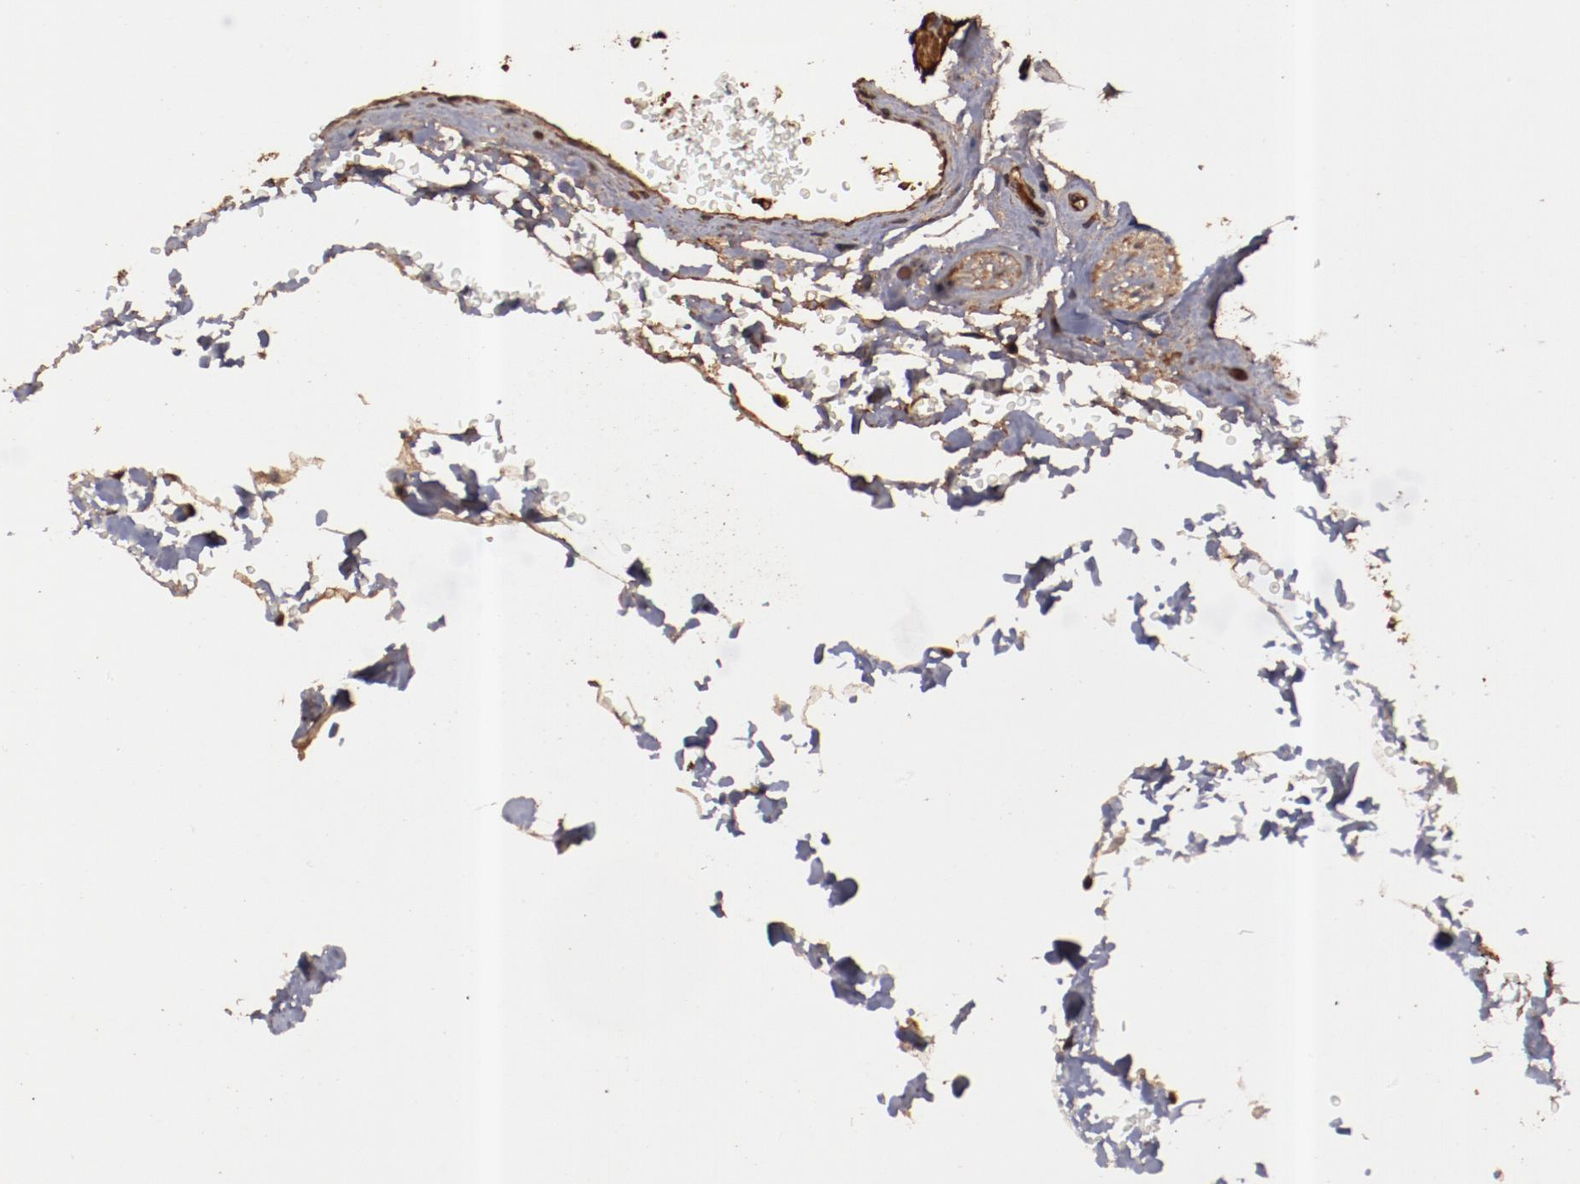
{"staining": {"intensity": "moderate", "quantity": ">75%", "location": "cytoplasmic/membranous"}, "tissue": "seminal vesicle", "cell_type": "Glandular cells", "image_type": "normal", "snomed": [{"axis": "morphology", "description": "Normal tissue, NOS"}, {"axis": "topography", "description": "Prostate"}, {"axis": "topography", "description": "Seminal veicle"}], "caption": "Brown immunohistochemical staining in unremarkable human seminal vesicle exhibits moderate cytoplasmic/membranous positivity in about >75% of glandular cells. The staining was performed using DAB (3,3'-diaminobenzidine), with brown indicating positive protein expression. Nuclei are stained blue with hematoxylin.", "gene": "TXNDC16", "patient": {"sex": "male", "age": 51}}